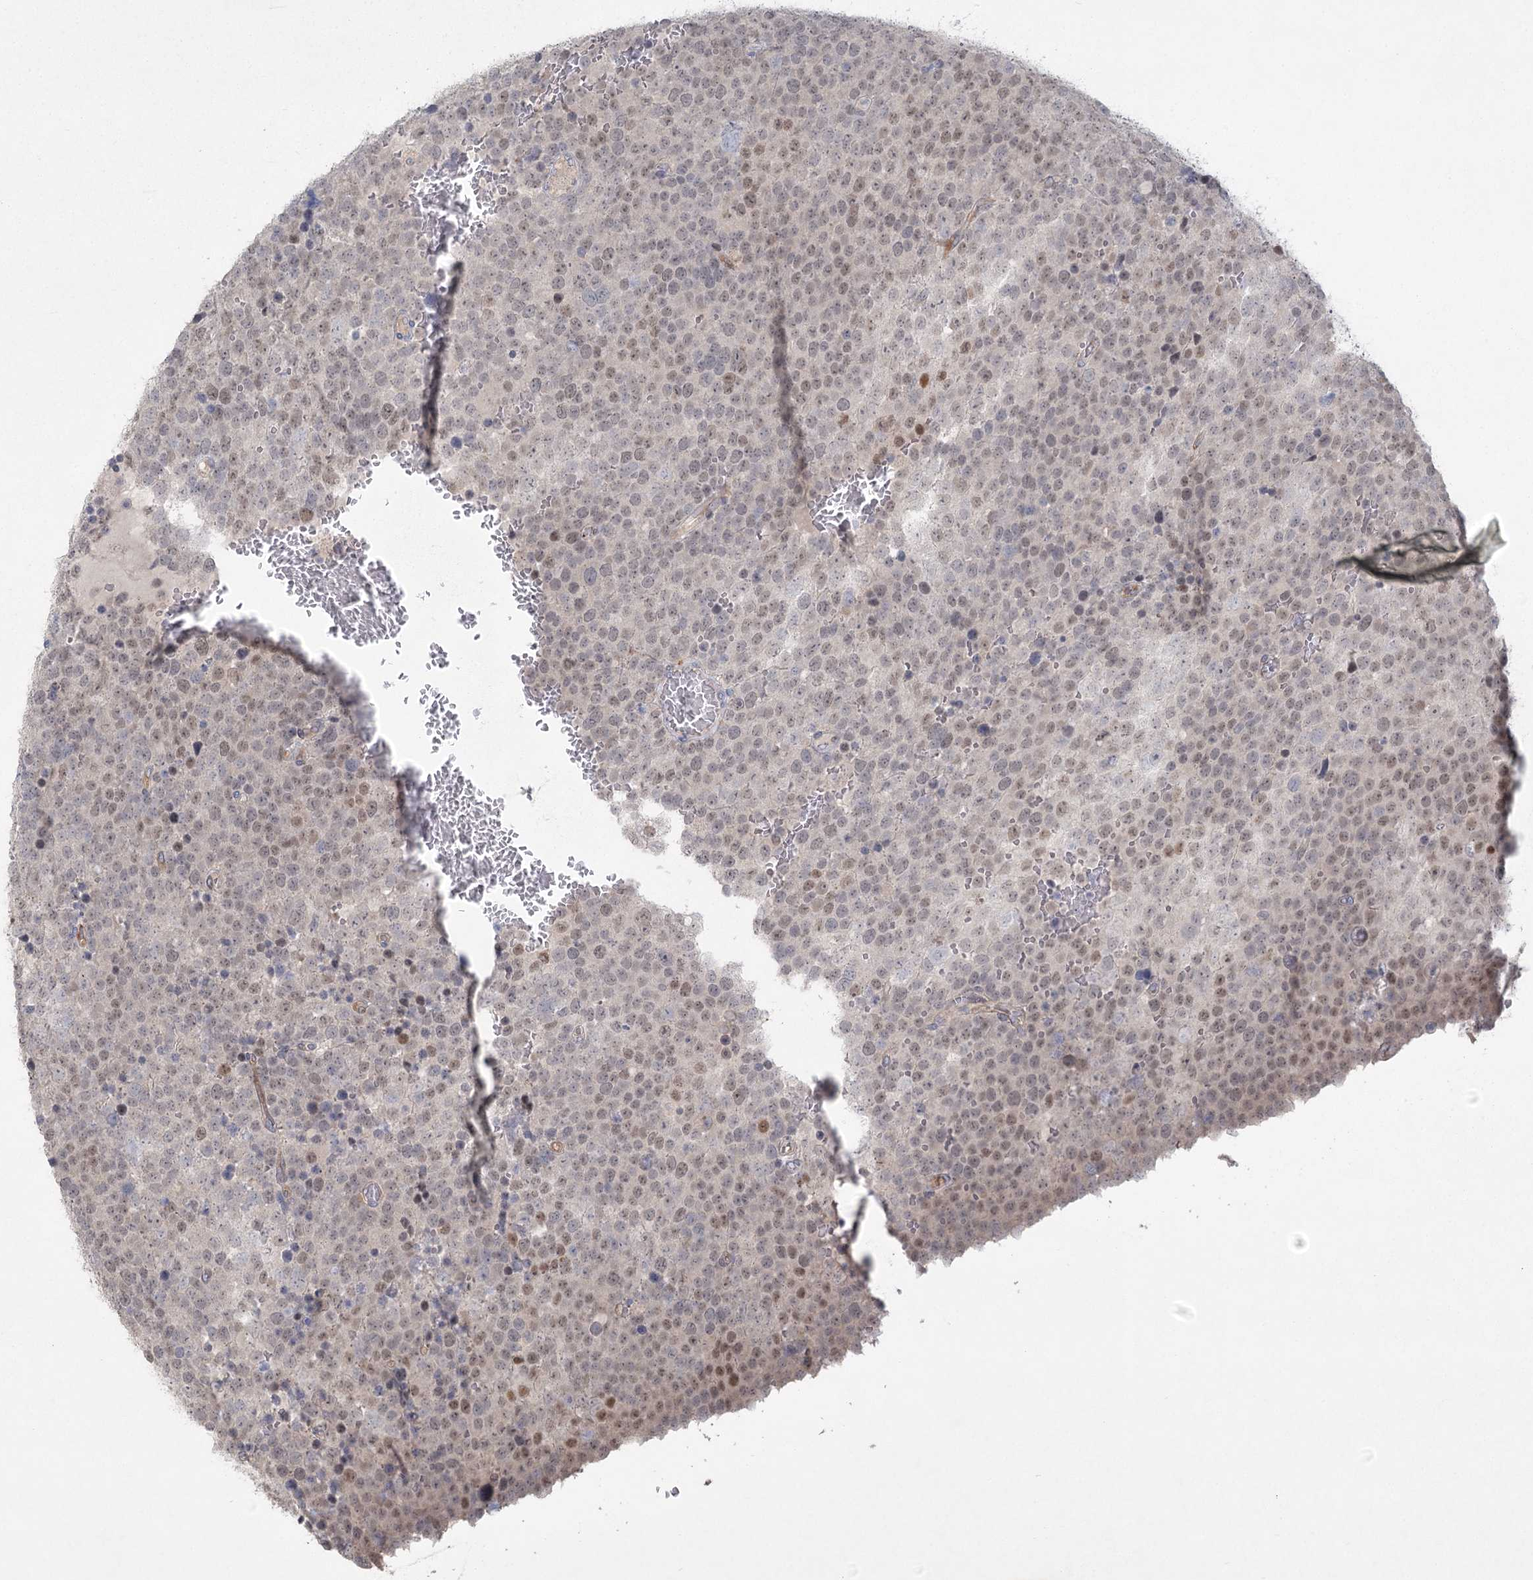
{"staining": {"intensity": "moderate", "quantity": "25%-75%", "location": "nuclear"}, "tissue": "testis cancer", "cell_type": "Tumor cells", "image_type": "cancer", "snomed": [{"axis": "morphology", "description": "Seminoma, NOS"}, {"axis": "topography", "description": "Testis"}], "caption": "This histopathology image exhibits immunohistochemistry (IHC) staining of seminoma (testis), with medium moderate nuclear staining in approximately 25%-75% of tumor cells.", "gene": "FAM110C", "patient": {"sex": "male", "age": 71}}